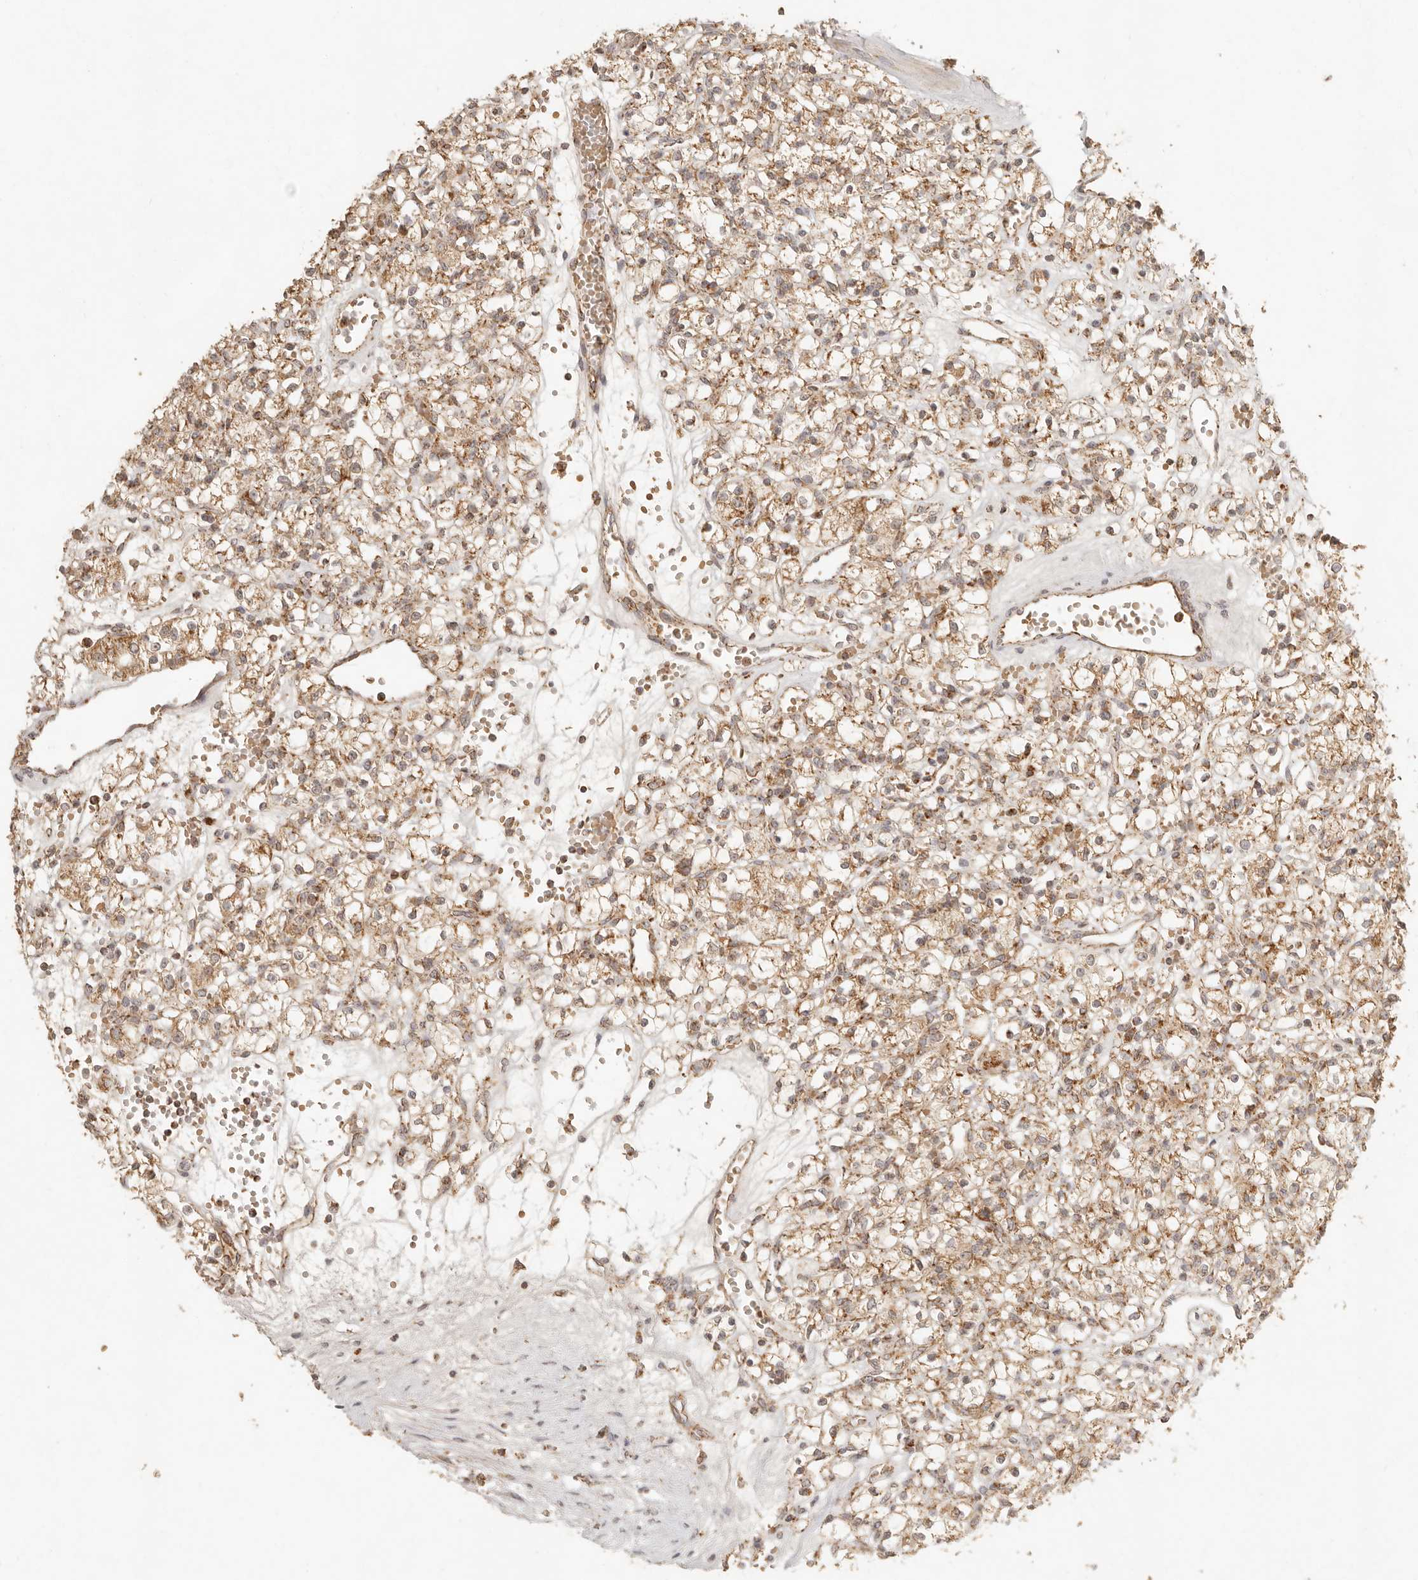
{"staining": {"intensity": "moderate", "quantity": ">75%", "location": "cytoplasmic/membranous"}, "tissue": "renal cancer", "cell_type": "Tumor cells", "image_type": "cancer", "snomed": [{"axis": "morphology", "description": "Adenocarcinoma, NOS"}, {"axis": "topography", "description": "Kidney"}], "caption": "Immunohistochemistry staining of renal adenocarcinoma, which shows medium levels of moderate cytoplasmic/membranous staining in about >75% of tumor cells indicating moderate cytoplasmic/membranous protein positivity. The staining was performed using DAB (brown) for protein detection and nuclei were counterstained in hematoxylin (blue).", "gene": "MRPL55", "patient": {"sex": "female", "age": 59}}